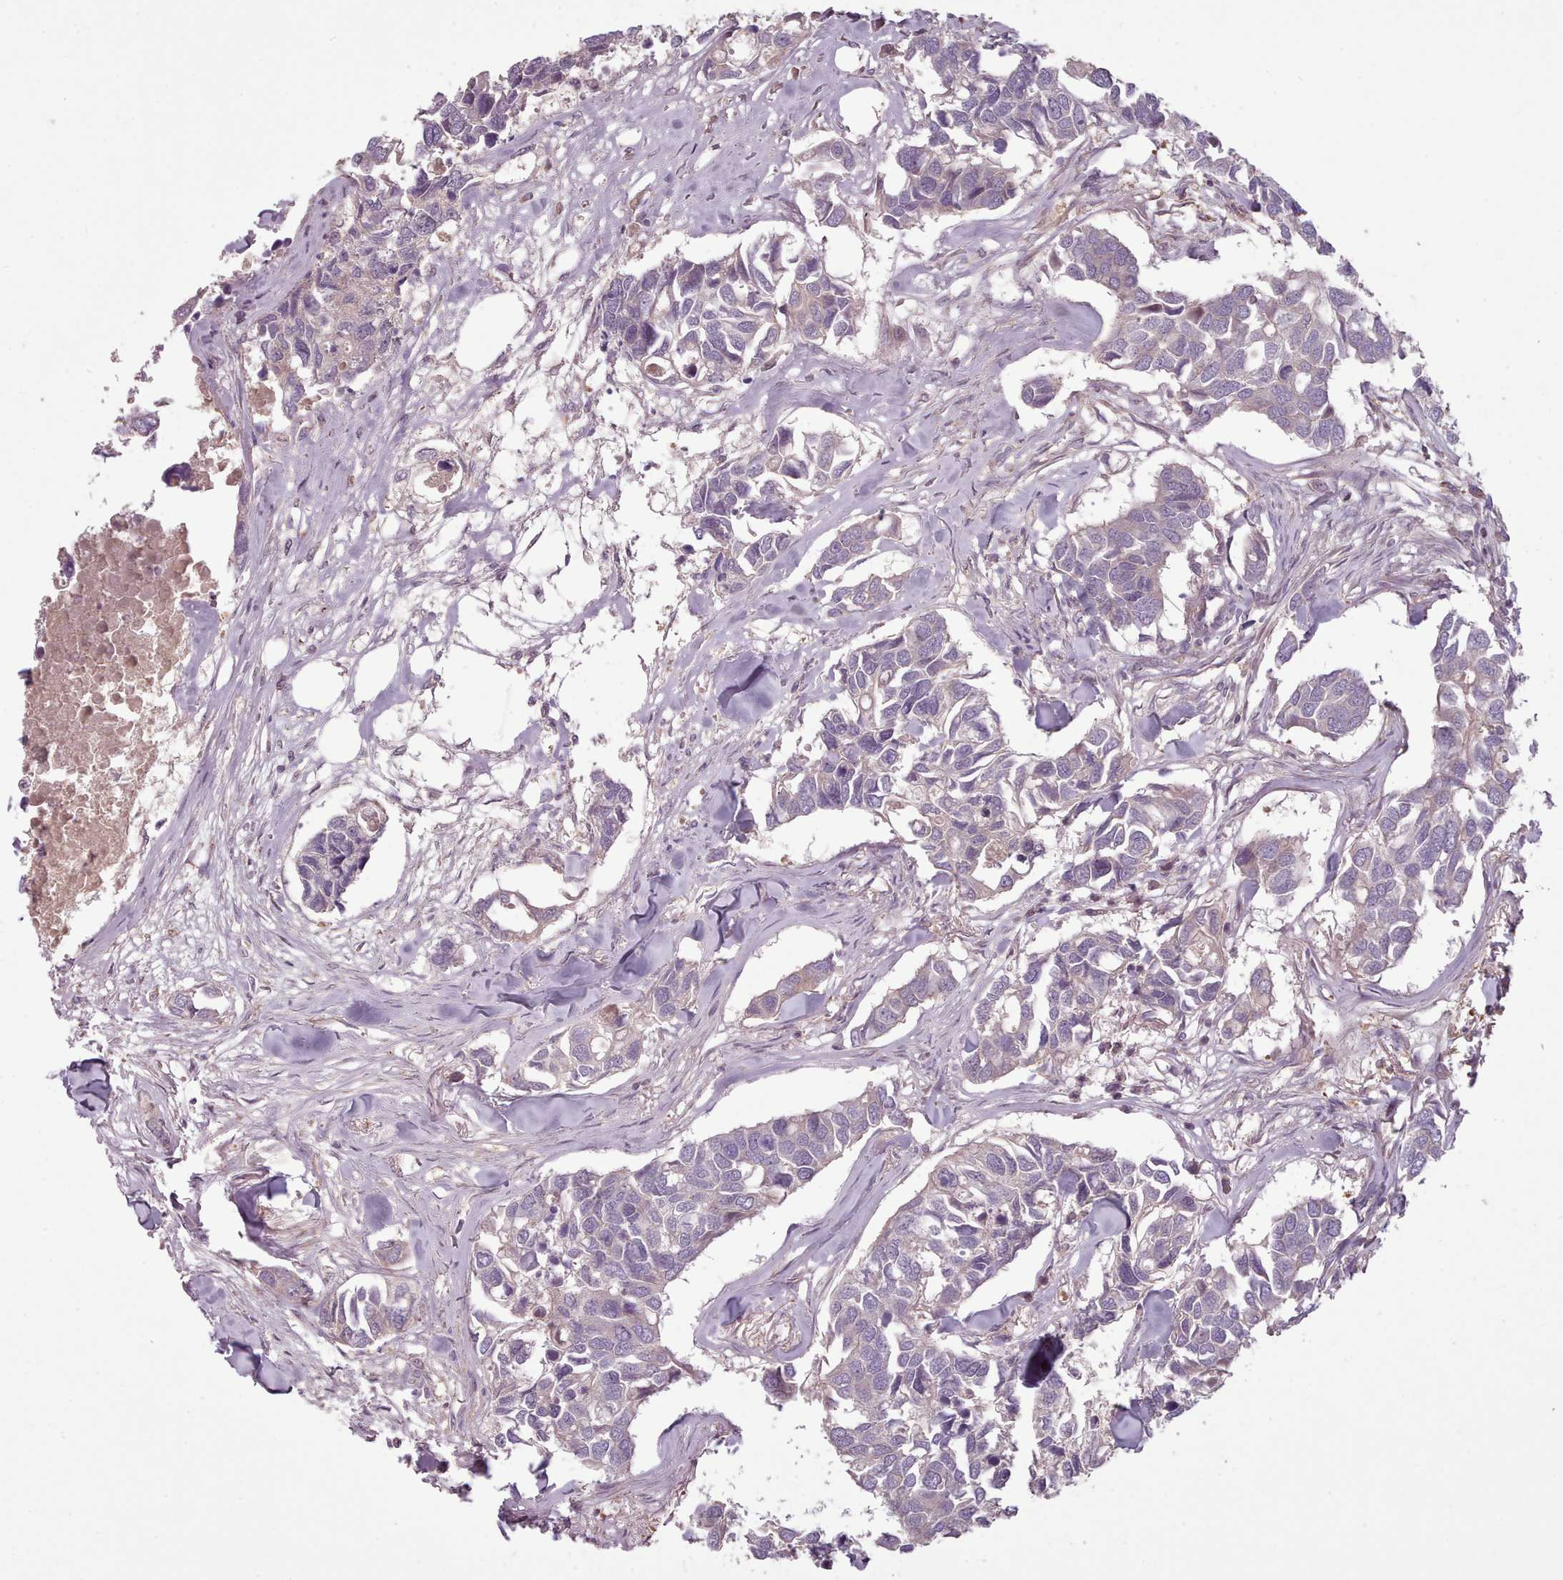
{"staining": {"intensity": "negative", "quantity": "none", "location": "none"}, "tissue": "breast cancer", "cell_type": "Tumor cells", "image_type": "cancer", "snomed": [{"axis": "morphology", "description": "Duct carcinoma"}, {"axis": "topography", "description": "Breast"}], "caption": "This photomicrograph is of intraductal carcinoma (breast) stained with immunohistochemistry to label a protein in brown with the nuclei are counter-stained blue. There is no expression in tumor cells.", "gene": "NT5DC2", "patient": {"sex": "female", "age": 83}}